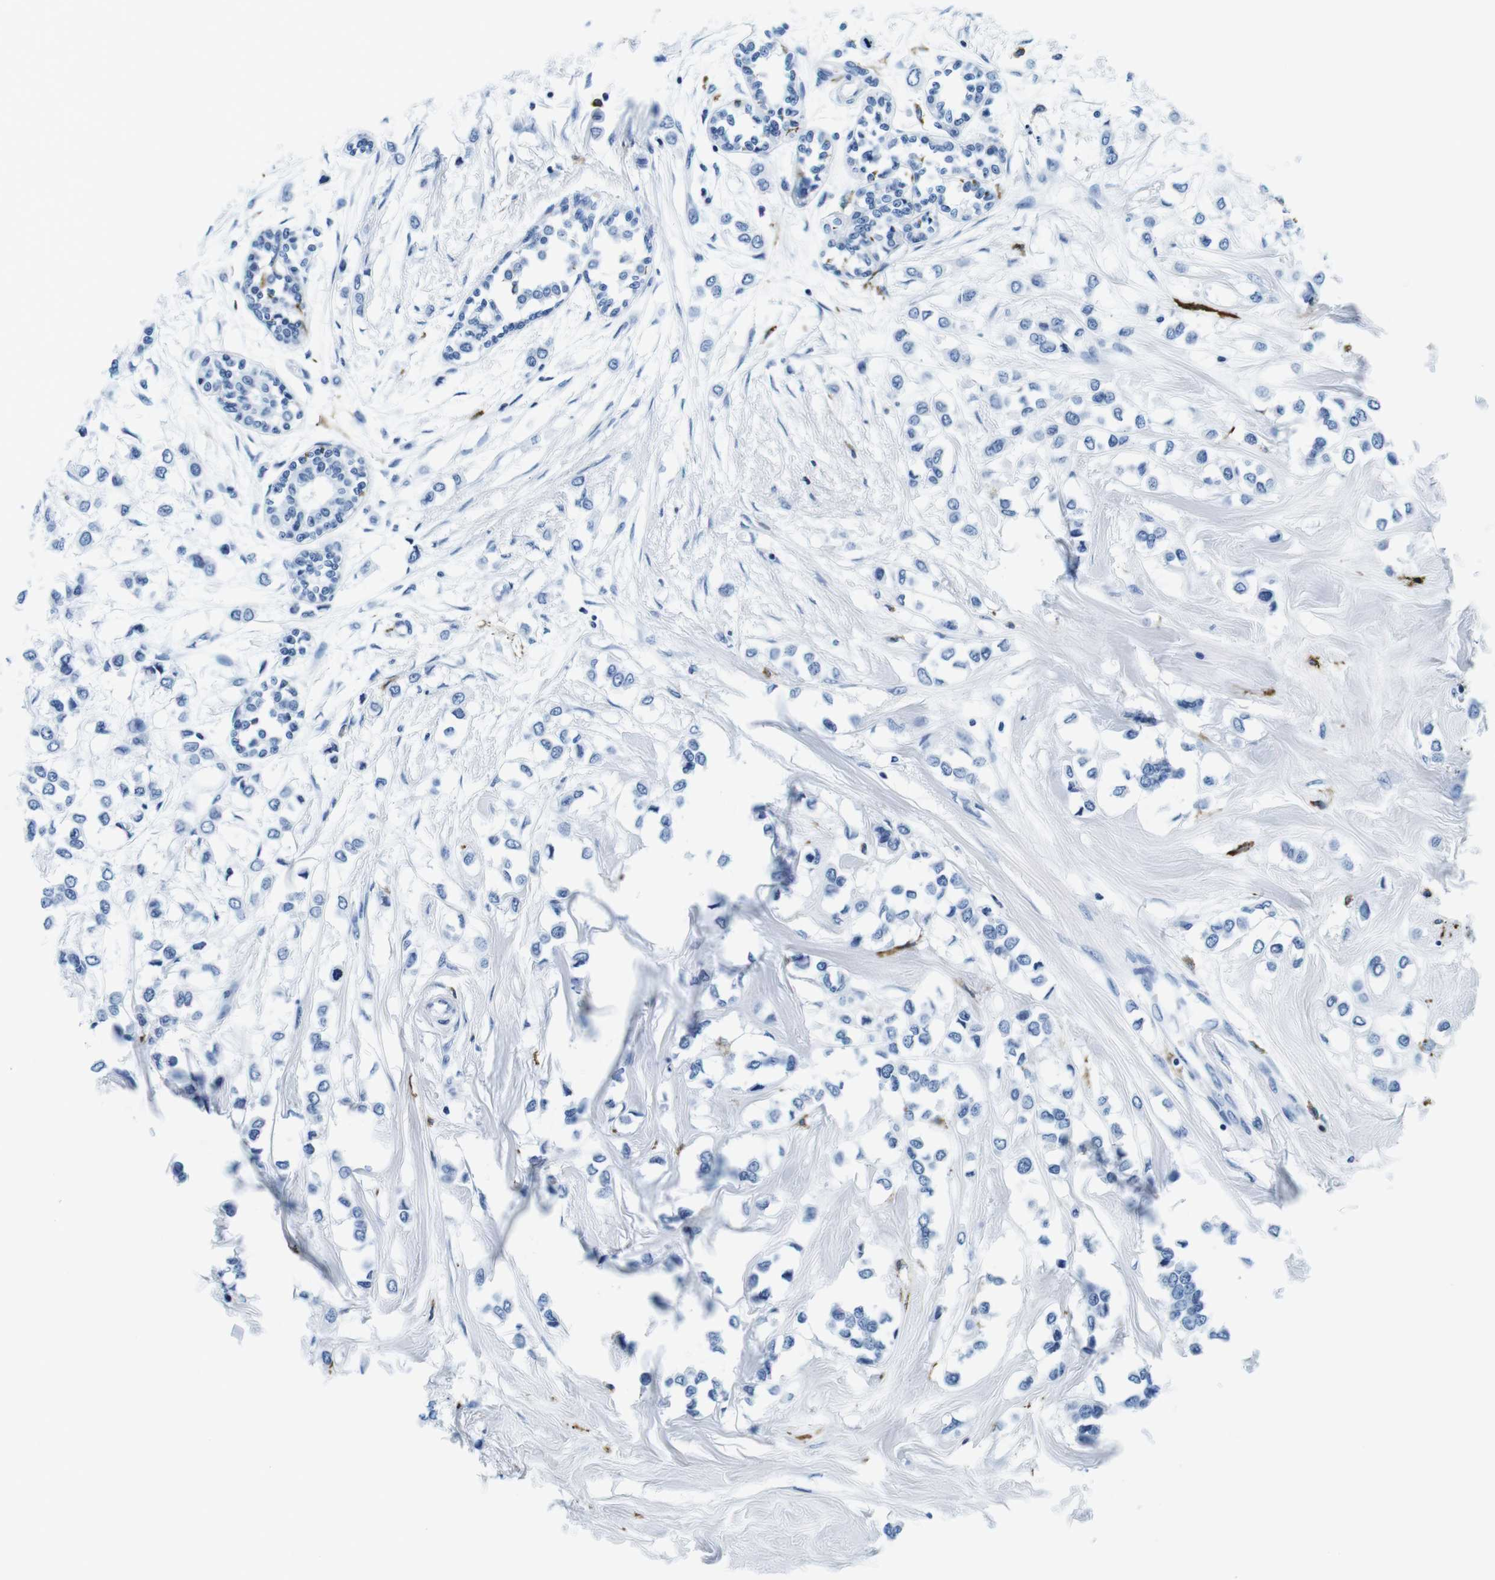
{"staining": {"intensity": "negative", "quantity": "none", "location": "none"}, "tissue": "breast cancer", "cell_type": "Tumor cells", "image_type": "cancer", "snomed": [{"axis": "morphology", "description": "Lobular carcinoma"}, {"axis": "topography", "description": "Breast"}], "caption": "Tumor cells show no significant protein expression in breast lobular carcinoma.", "gene": "HLA-DRB1", "patient": {"sex": "female", "age": 51}}